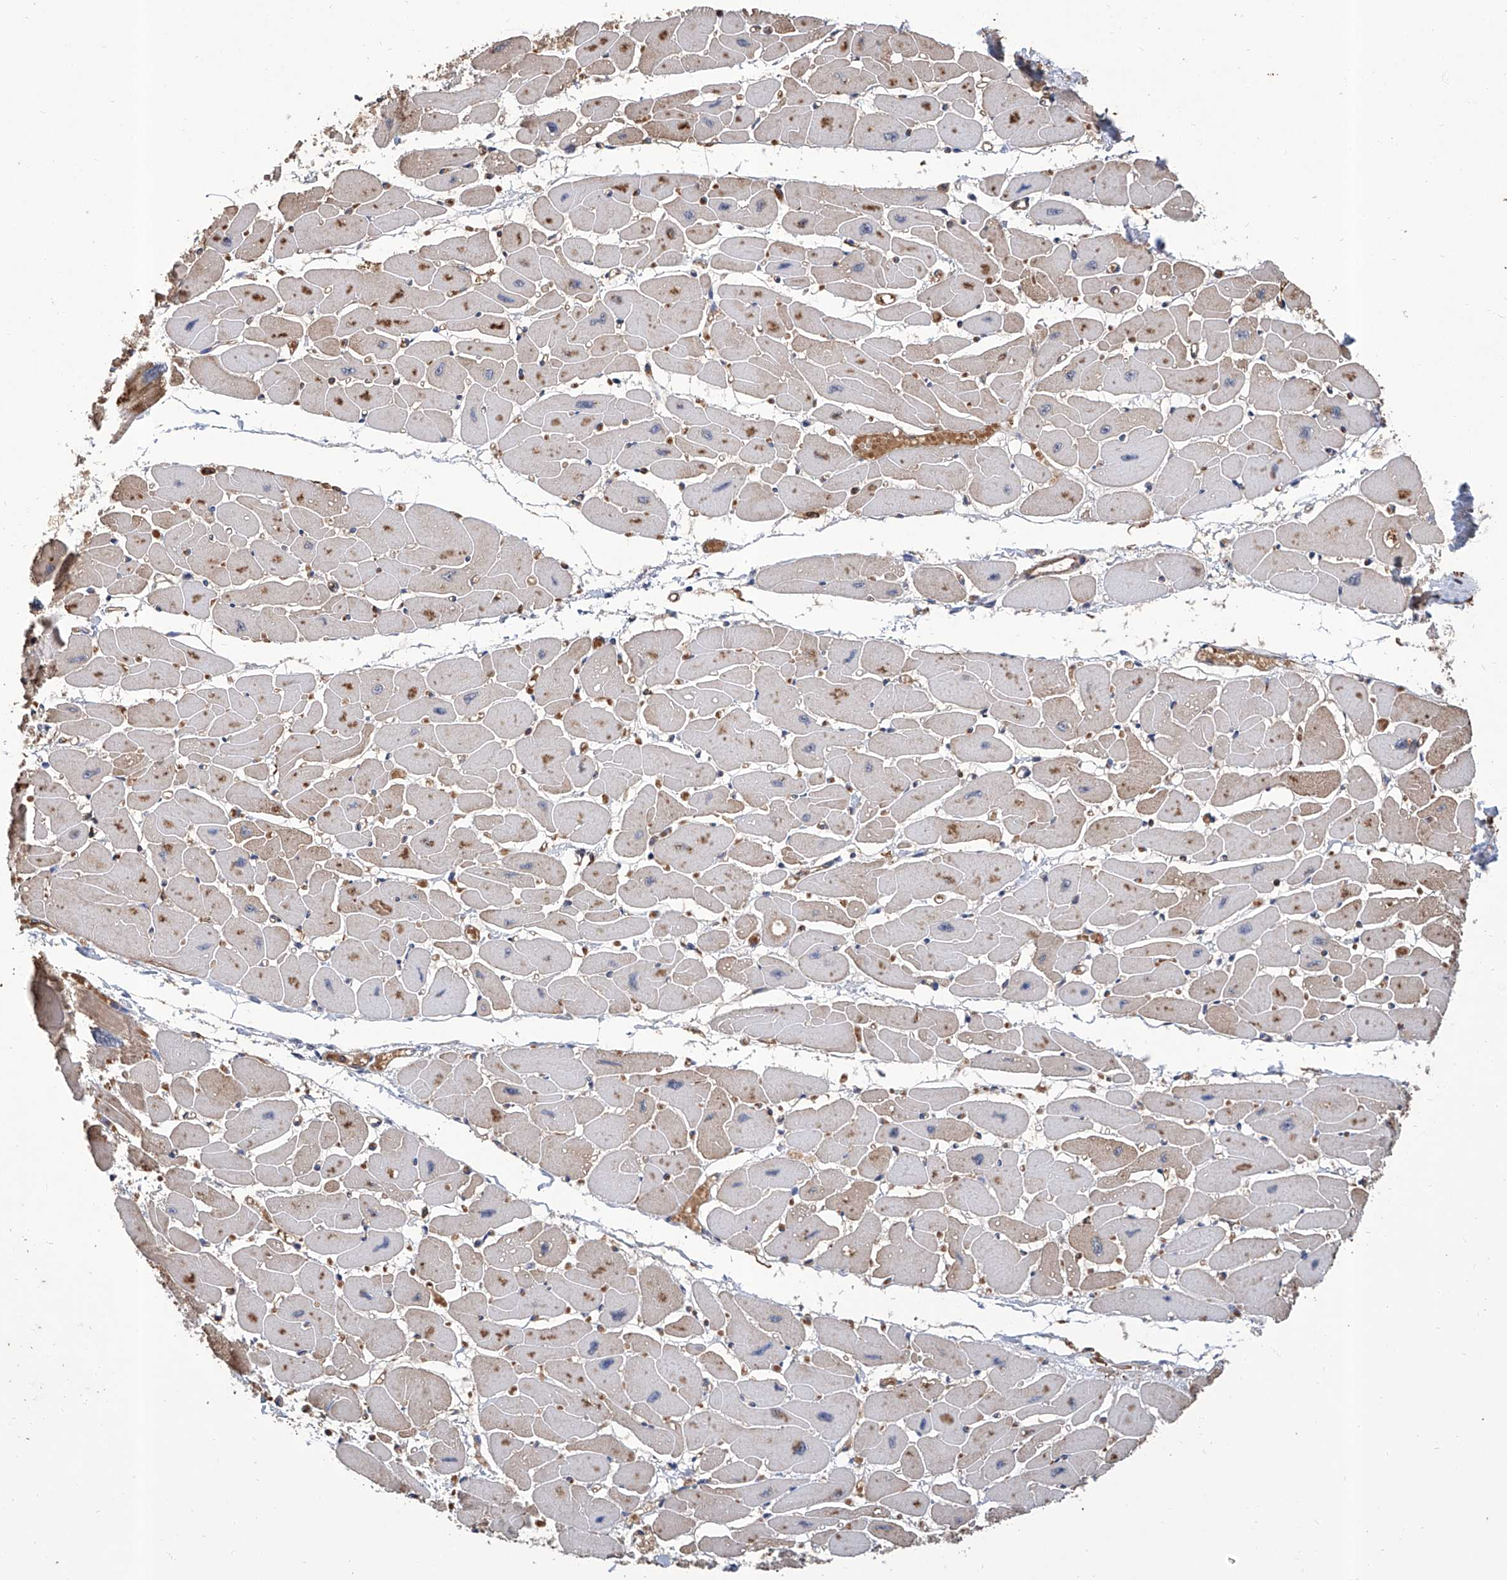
{"staining": {"intensity": "weak", "quantity": "25%-75%", "location": "cytoplasmic/membranous"}, "tissue": "heart muscle", "cell_type": "Cardiomyocytes", "image_type": "normal", "snomed": [{"axis": "morphology", "description": "Normal tissue, NOS"}, {"axis": "topography", "description": "Heart"}], "caption": "Weak cytoplasmic/membranous staining is seen in approximately 25%-75% of cardiomyocytes in benign heart muscle. (DAB = brown stain, brightfield microscopy at high magnification).", "gene": "GPT", "patient": {"sex": "female", "age": 54}}